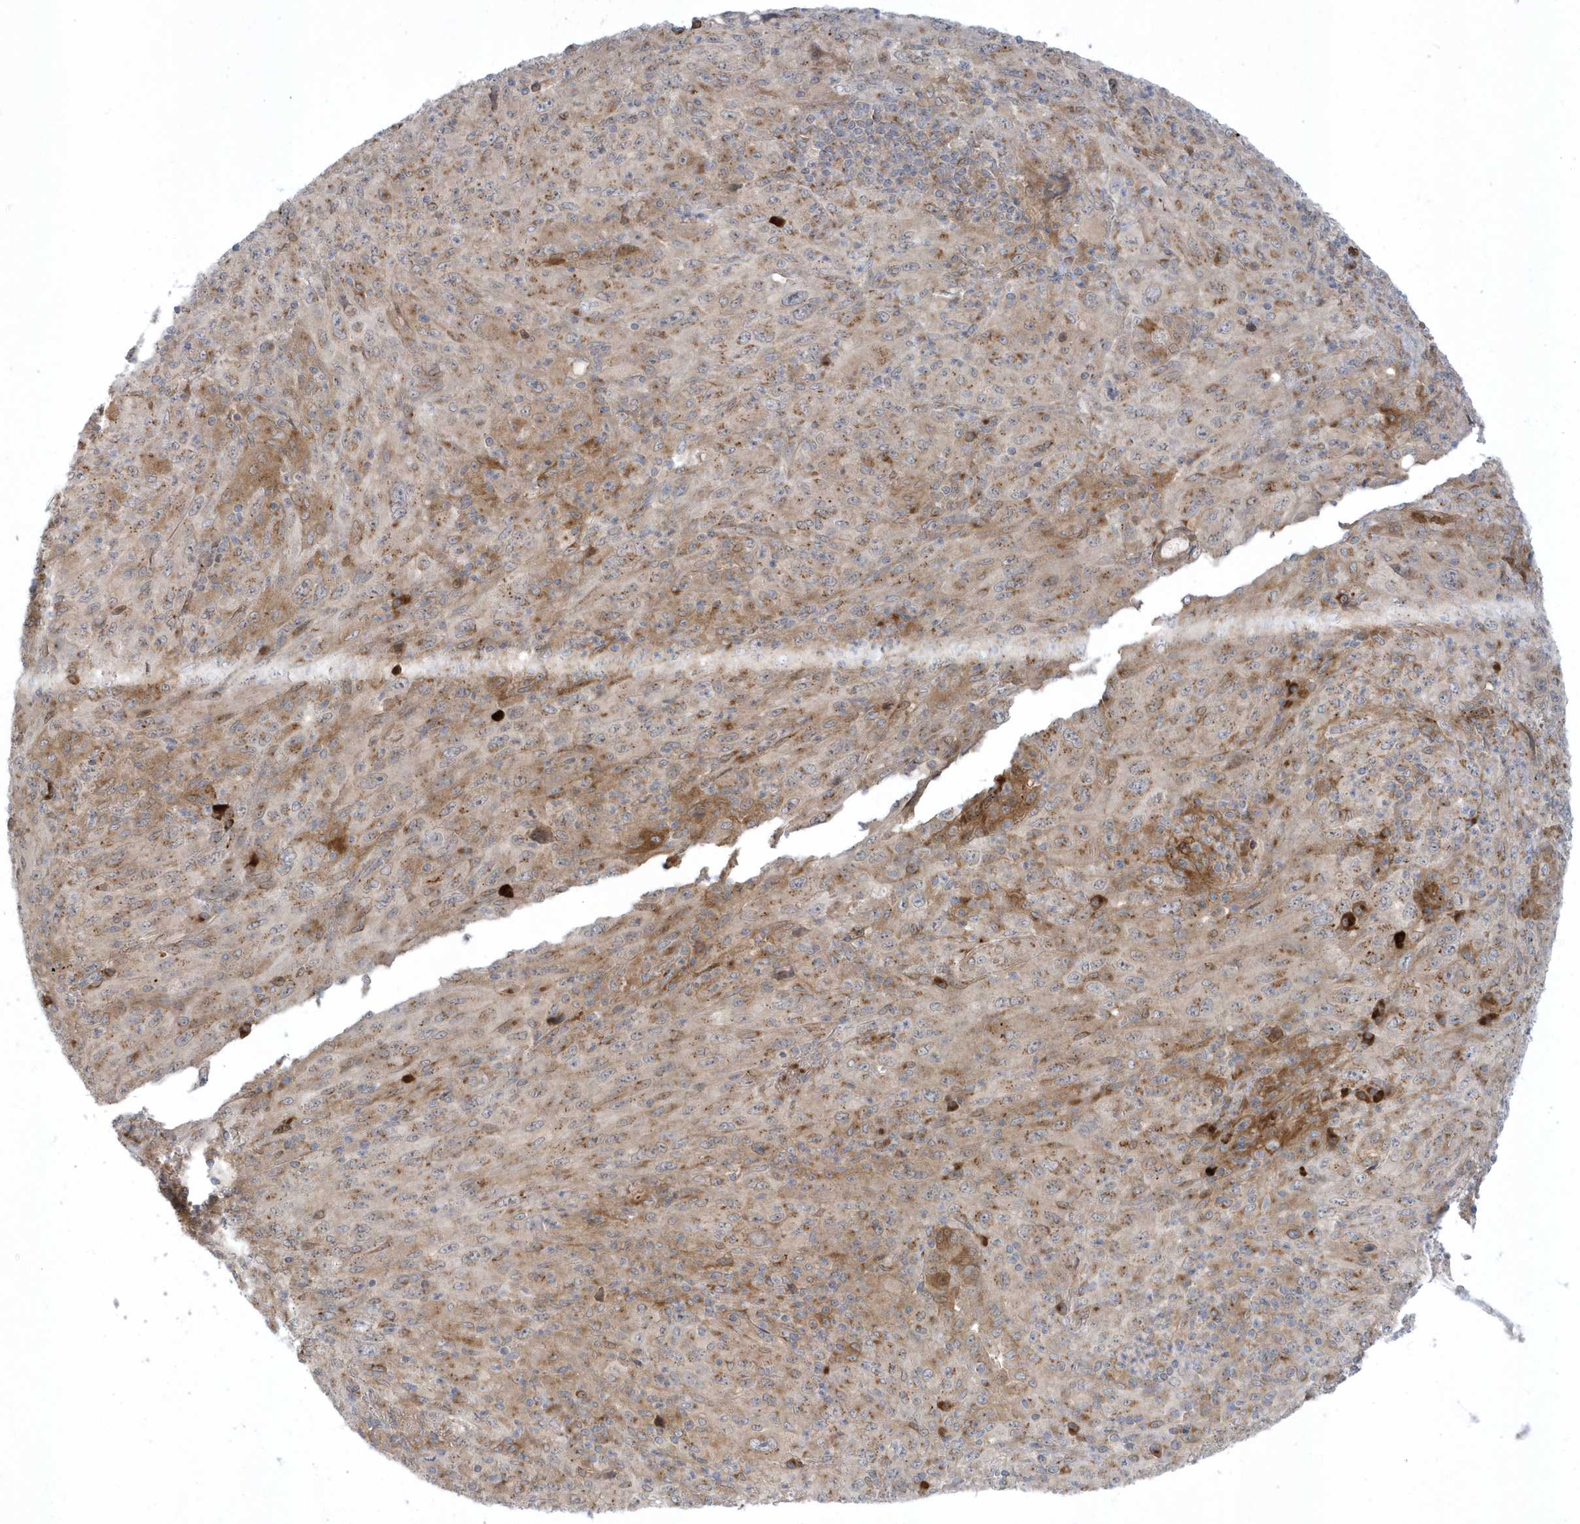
{"staining": {"intensity": "moderate", "quantity": "25%-75%", "location": "cytoplasmic/membranous"}, "tissue": "melanoma", "cell_type": "Tumor cells", "image_type": "cancer", "snomed": [{"axis": "morphology", "description": "Malignant melanoma, Metastatic site"}, {"axis": "topography", "description": "Skin"}], "caption": "IHC photomicrograph of human melanoma stained for a protein (brown), which demonstrates medium levels of moderate cytoplasmic/membranous positivity in approximately 25%-75% of tumor cells.", "gene": "RPP40", "patient": {"sex": "female", "age": 56}}